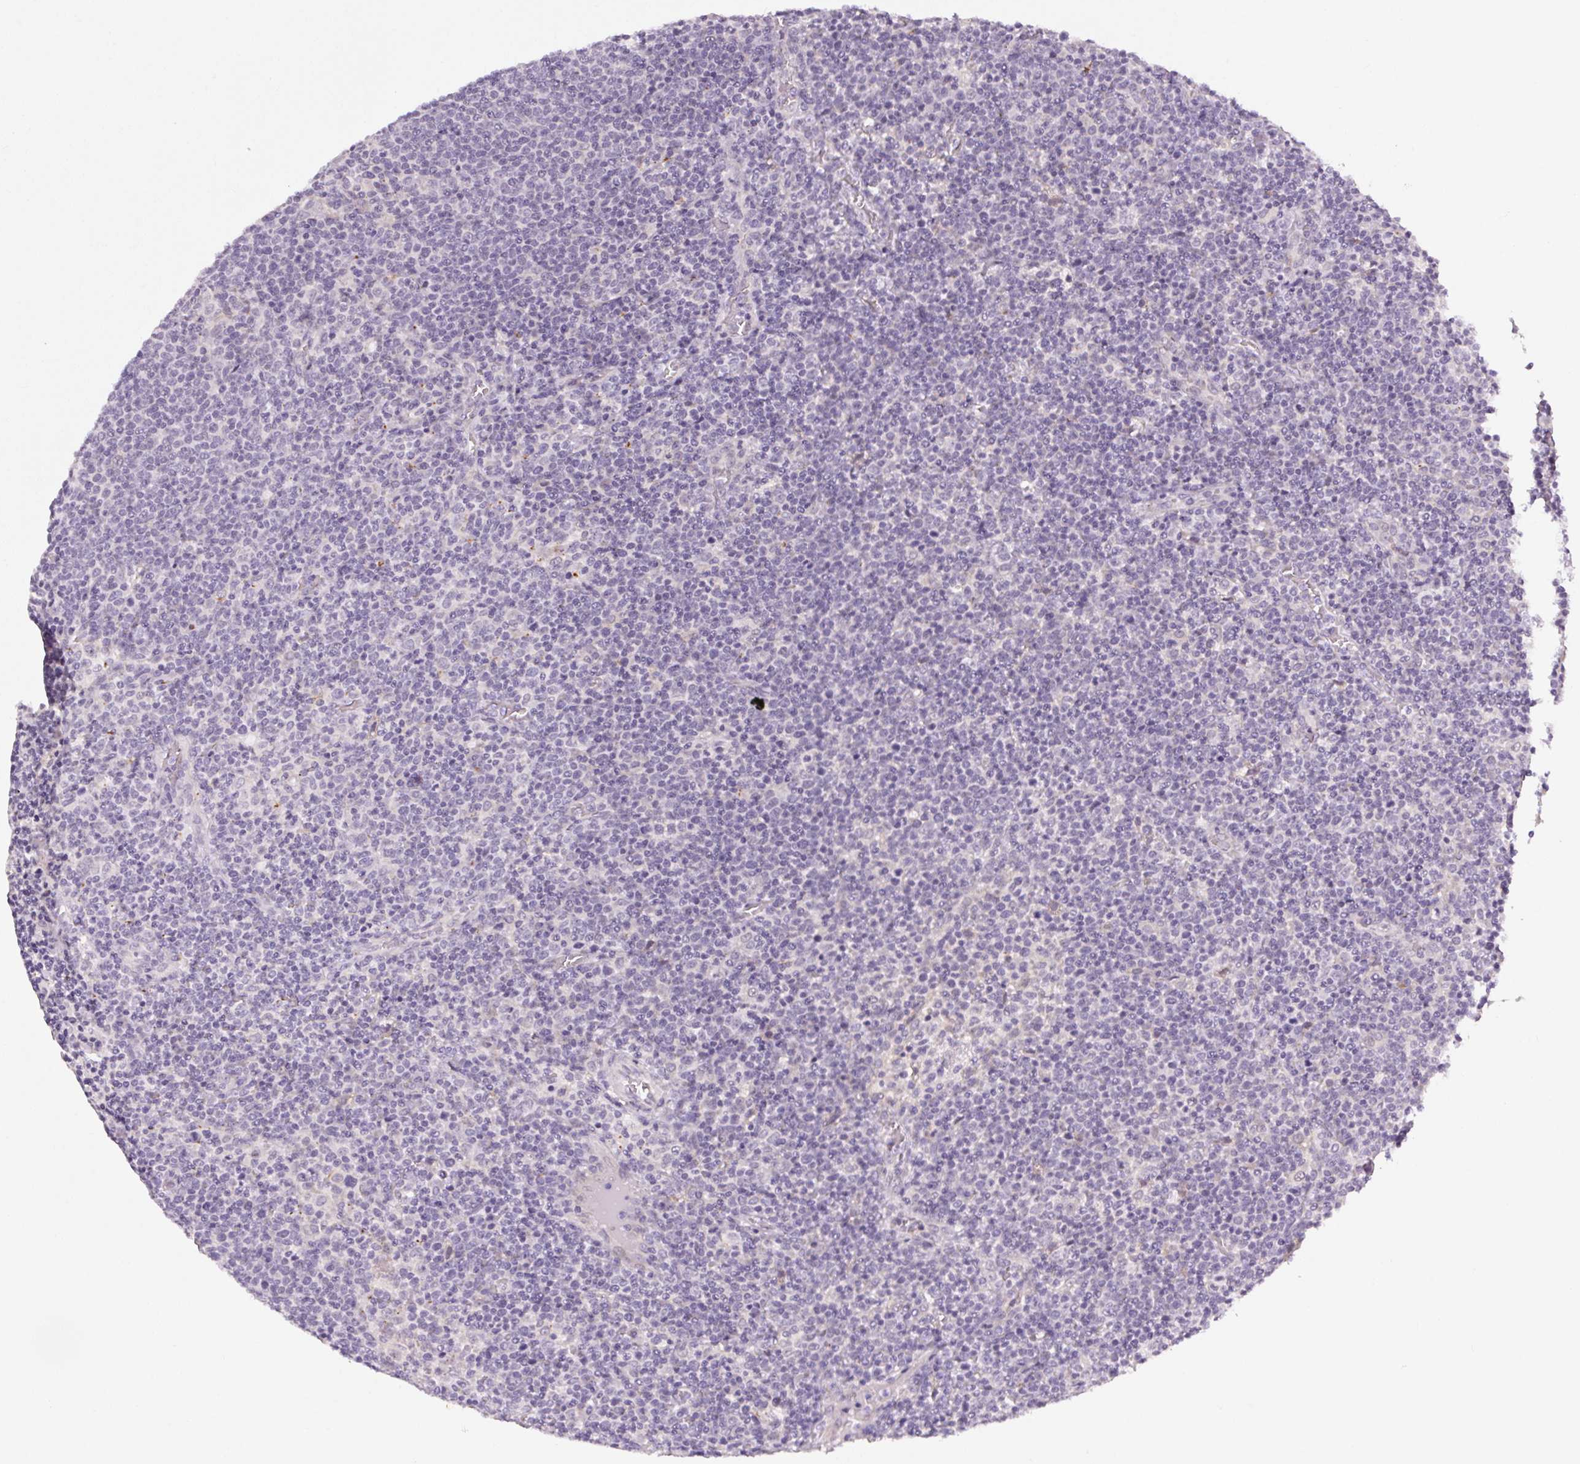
{"staining": {"intensity": "negative", "quantity": "none", "location": "none"}, "tissue": "lymphoma", "cell_type": "Tumor cells", "image_type": "cancer", "snomed": [{"axis": "morphology", "description": "Malignant lymphoma, non-Hodgkin's type, High grade"}, {"axis": "topography", "description": "Lymph node"}], "caption": "DAB immunohistochemical staining of malignant lymphoma, non-Hodgkin's type (high-grade) demonstrates no significant expression in tumor cells.", "gene": "FAM168A", "patient": {"sex": "male", "age": 61}}